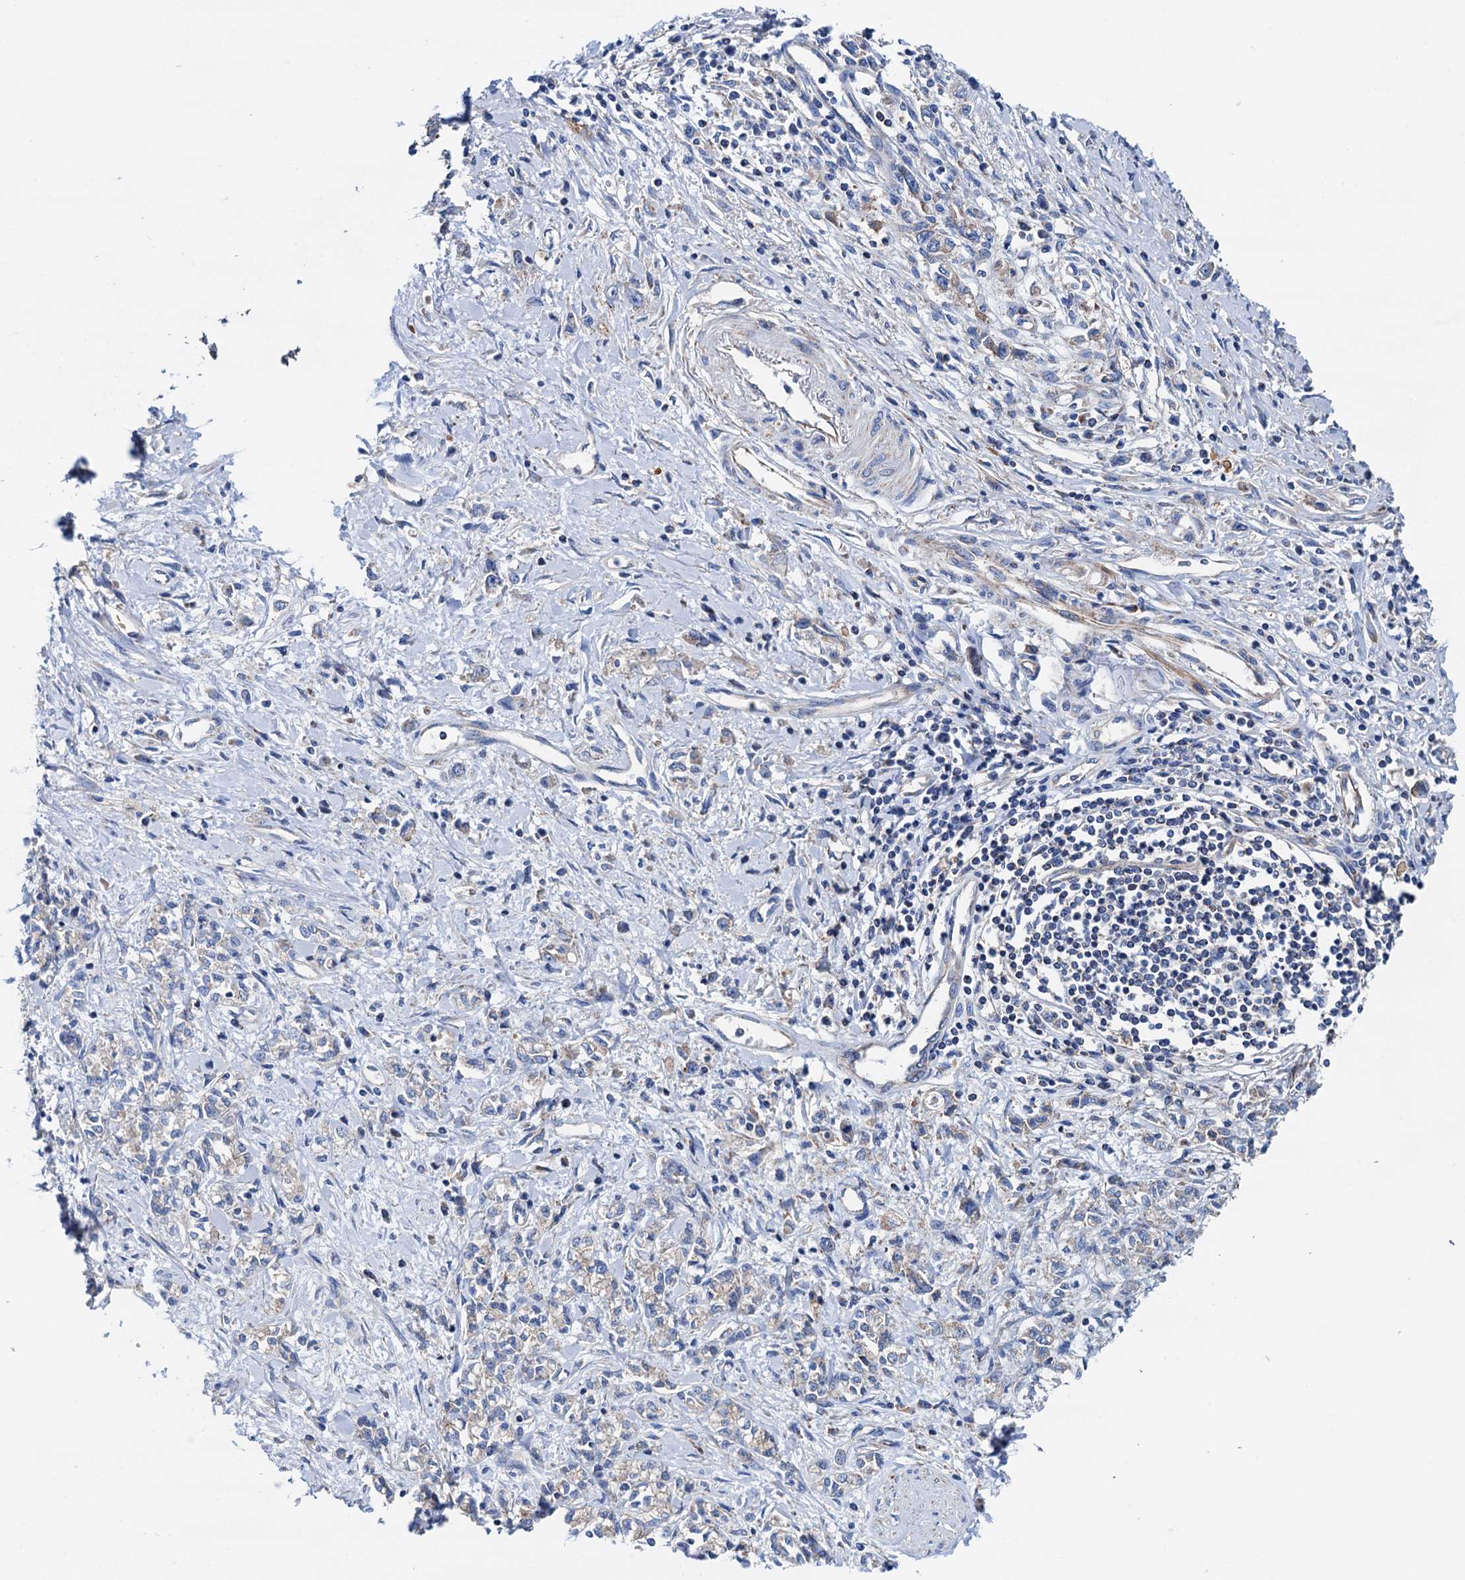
{"staining": {"intensity": "negative", "quantity": "none", "location": "none"}, "tissue": "stomach cancer", "cell_type": "Tumor cells", "image_type": "cancer", "snomed": [{"axis": "morphology", "description": "Adenocarcinoma, NOS"}, {"axis": "topography", "description": "Stomach"}], "caption": "IHC image of neoplastic tissue: stomach cancer (adenocarcinoma) stained with DAB (3,3'-diaminobenzidine) demonstrates no significant protein expression in tumor cells.", "gene": "RASSF9", "patient": {"sex": "female", "age": 76}}